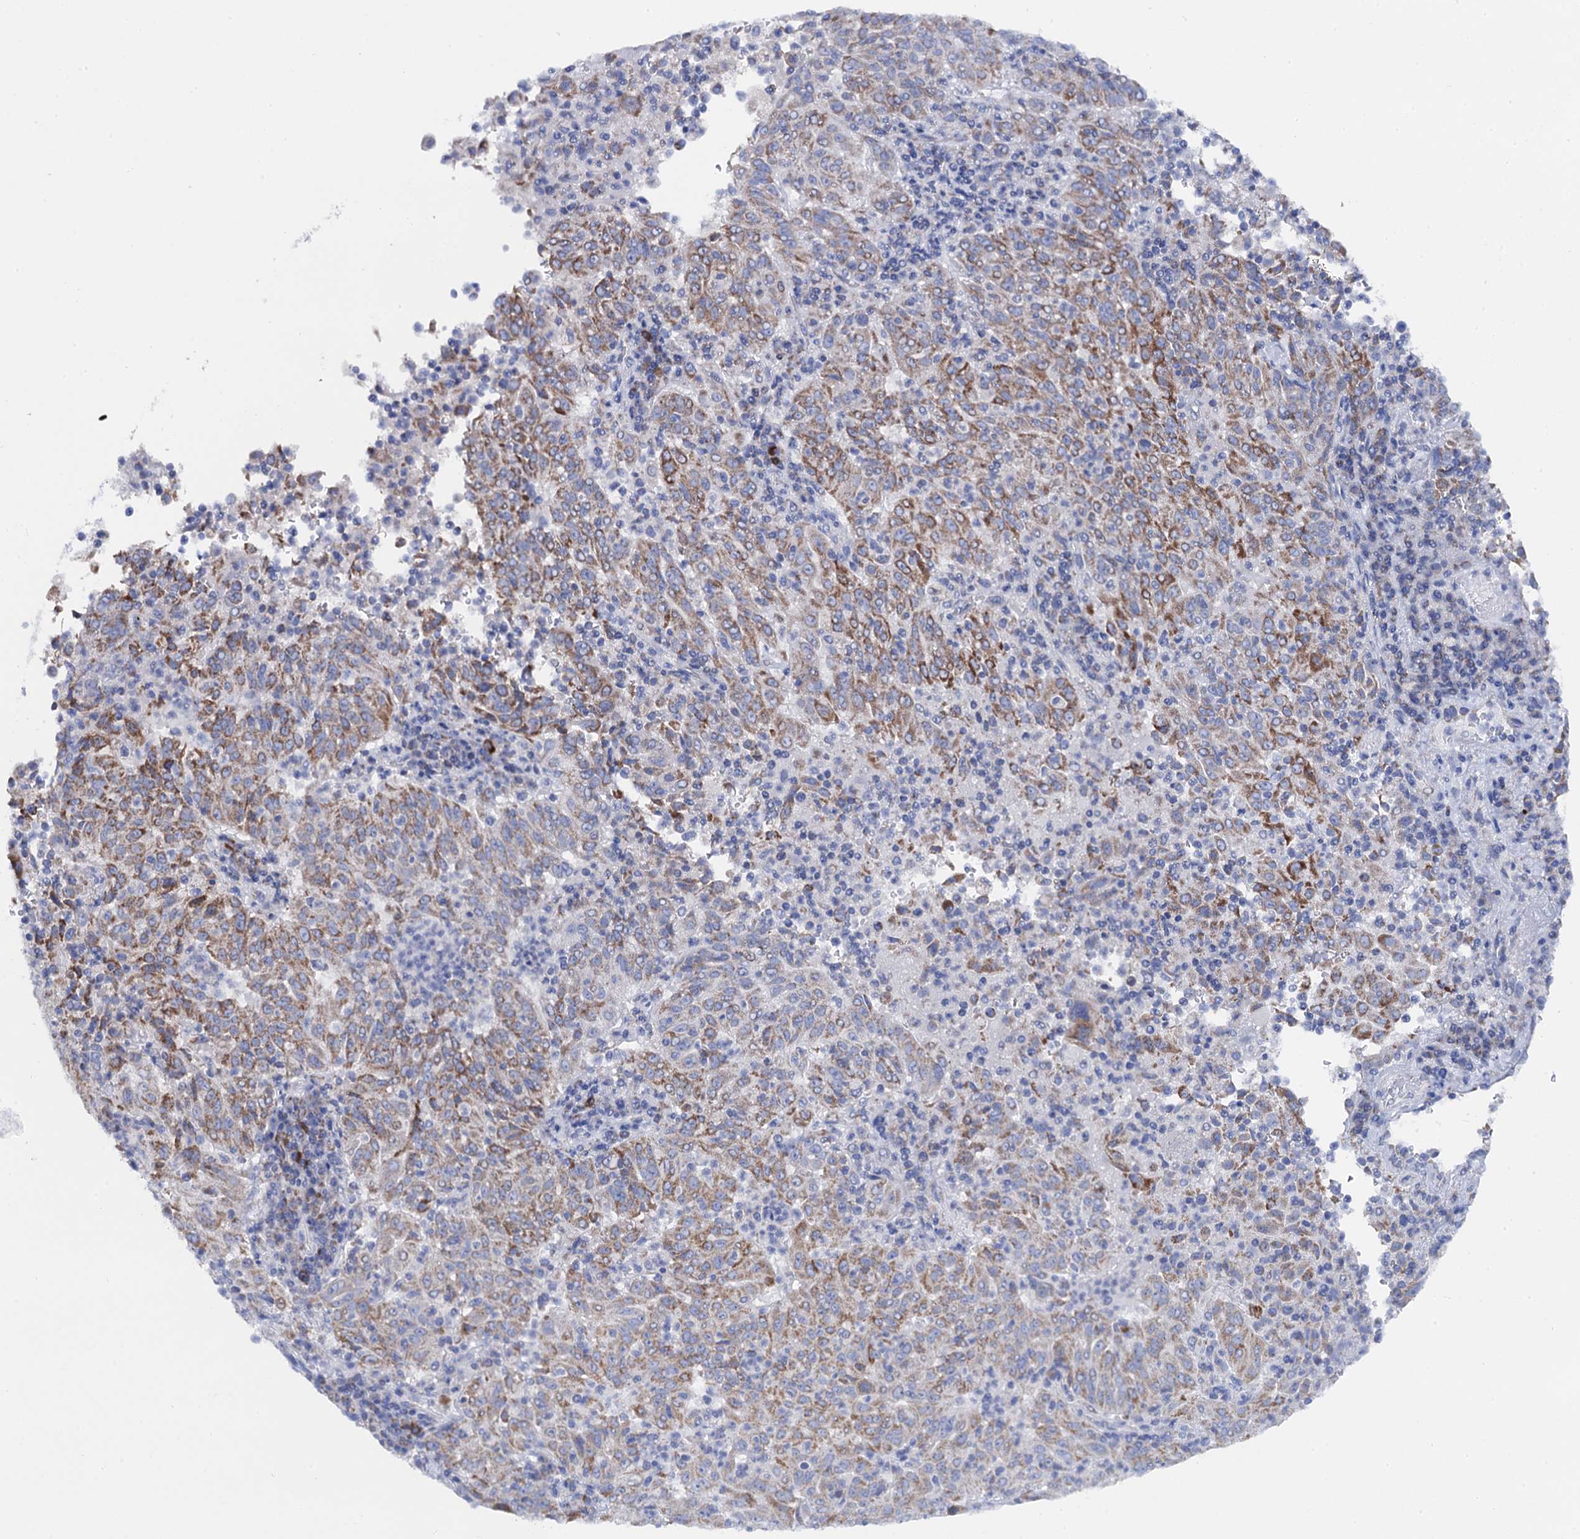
{"staining": {"intensity": "moderate", "quantity": ">75%", "location": "cytoplasmic/membranous"}, "tissue": "pancreatic cancer", "cell_type": "Tumor cells", "image_type": "cancer", "snomed": [{"axis": "morphology", "description": "Adenocarcinoma, NOS"}, {"axis": "topography", "description": "Pancreas"}], "caption": "Pancreatic cancer (adenocarcinoma) stained with a brown dye reveals moderate cytoplasmic/membranous positive positivity in approximately >75% of tumor cells.", "gene": "ACADSB", "patient": {"sex": "male", "age": 63}}